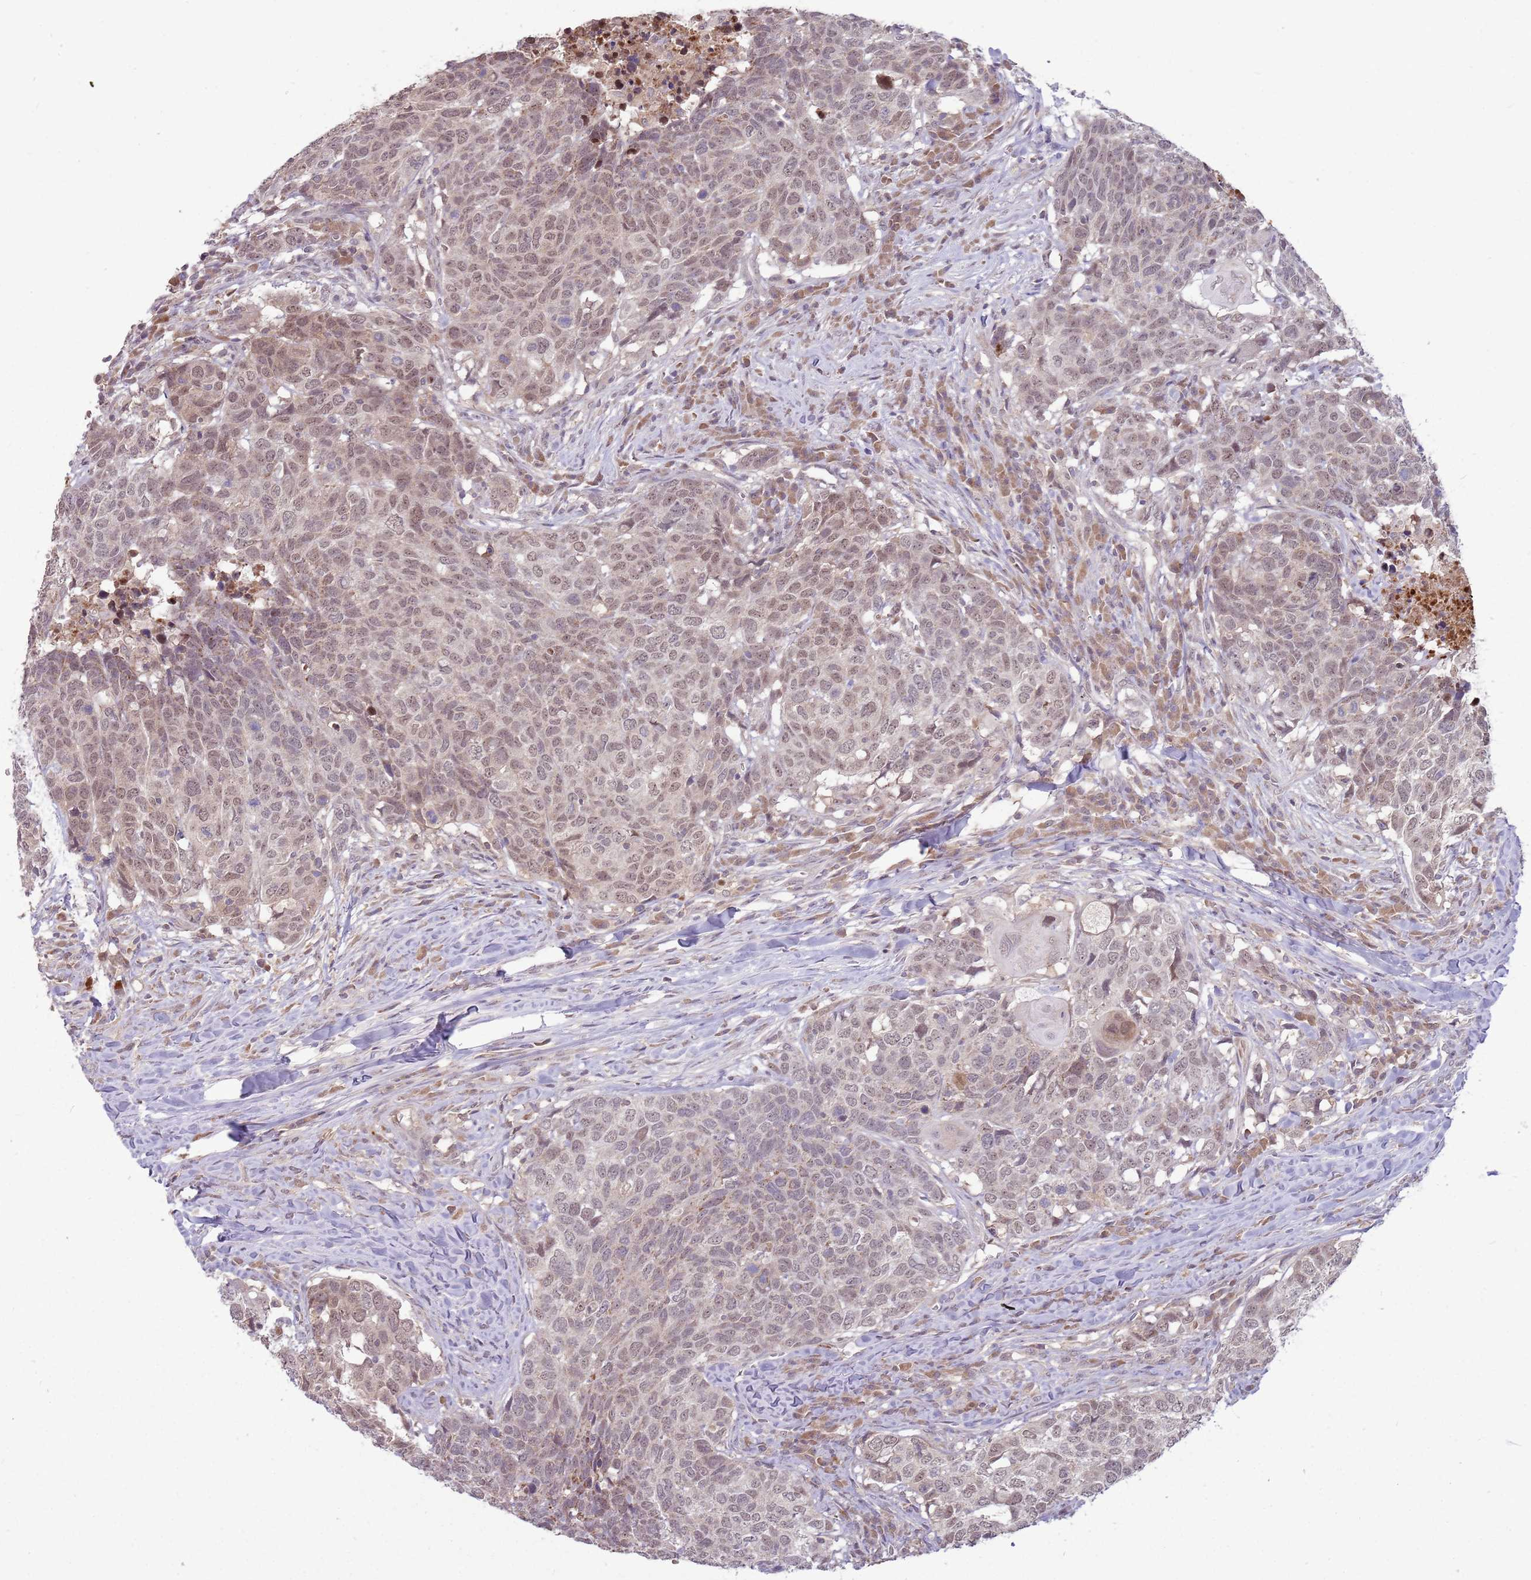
{"staining": {"intensity": "weak", "quantity": ">75%", "location": "nuclear"}, "tissue": "head and neck cancer", "cell_type": "Tumor cells", "image_type": "cancer", "snomed": [{"axis": "morphology", "description": "Normal tissue, NOS"}, {"axis": "morphology", "description": "Squamous cell carcinoma, NOS"}, {"axis": "topography", "description": "Skeletal muscle"}, {"axis": "topography", "description": "Vascular tissue"}, {"axis": "topography", "description": "Peripheral nerve tissue"}, {"axis": "topography", "description": "Head-Neck"}], "caption": "Immunohistochemistry of head and neck cancer (squamous cell carcinoma) demonstrates low levels of weak nuclear expression in approximately >75% of tumor cells.", "gene": "NBPF6", "patient": {"sex": "male", "age": 66}}